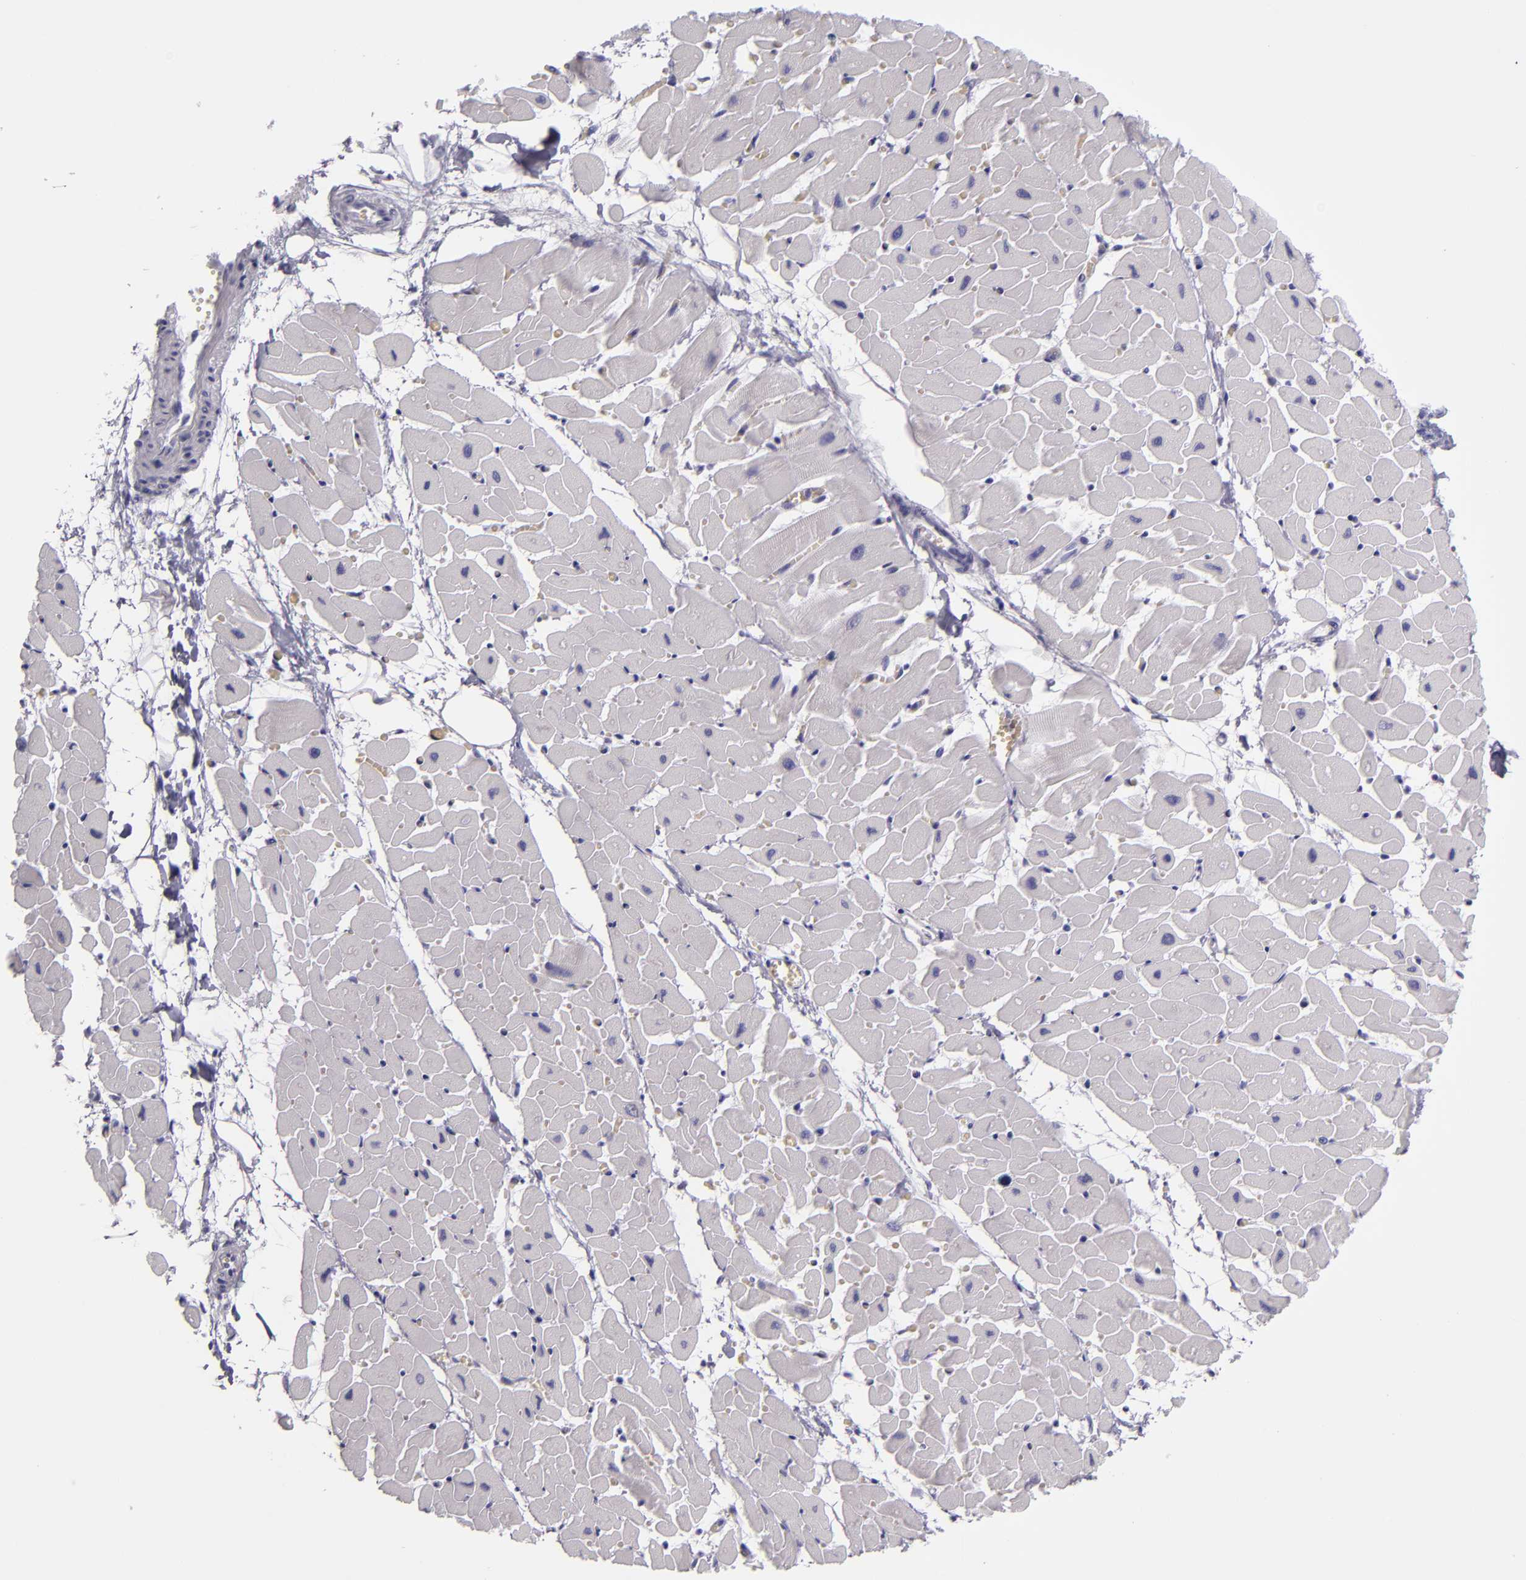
{"staining": {"intensity": "negative", "quantity": "none", "location": "none"}, "tissue": "heart muscle", "cell_type": "Cardiomyocytes", "image_type": "normal", "snomed": [{"axis": "morphology", "description": "Normal tissue, NOS"}, {"axis": "topography", "description": "Heart"}], "caption": "There is no significant positivity in cardiomyocytes of heart muscle. (DAB immunohistochemistry (IHC) visualized using brightfield microscopy, high magnification).", "gene": "CR2", "patient": {"sex": "female", "age": 19}}